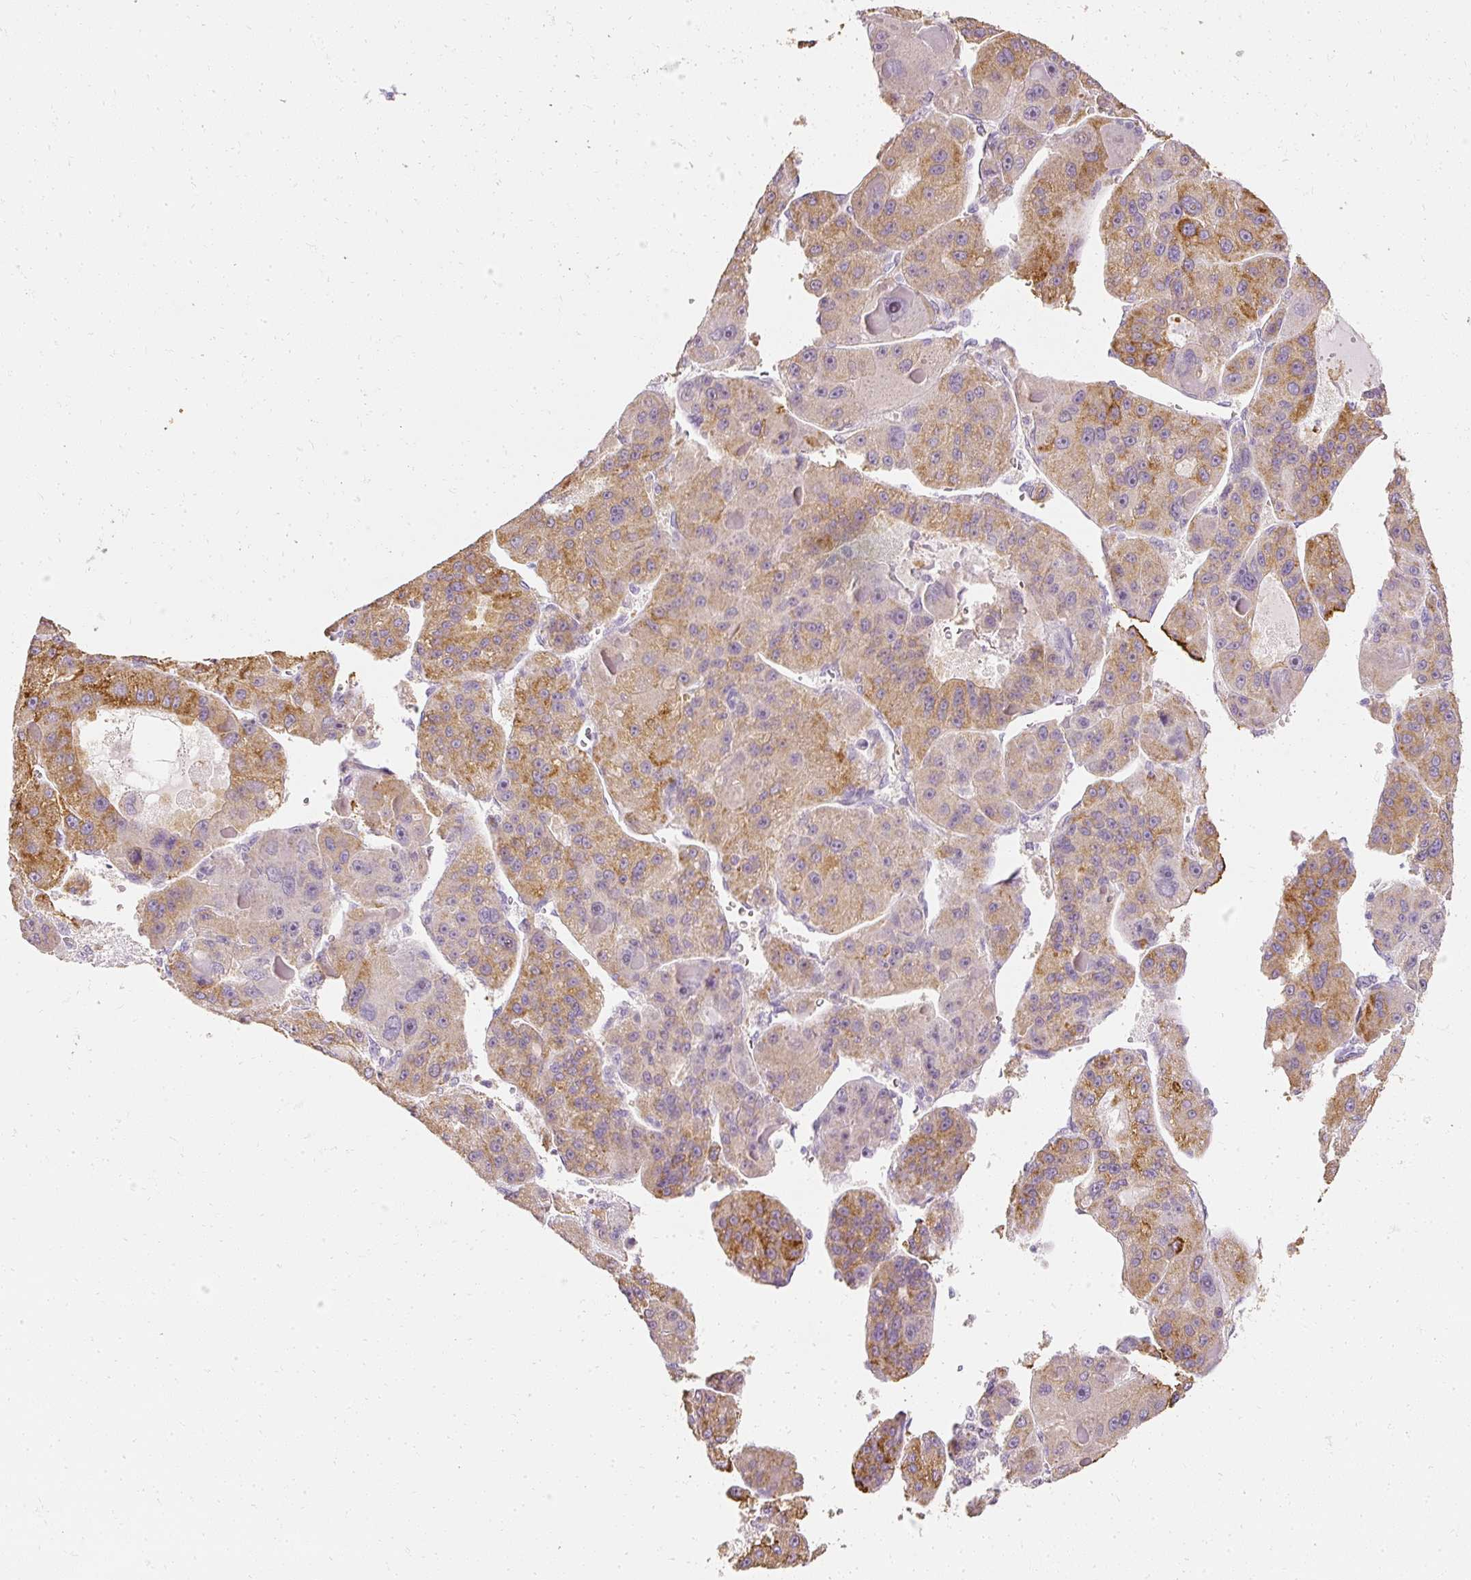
{"staining": {"intensity": "moderate", "quantity": "25%-75%", "location": "cytoplasmic/membranous"}, "tissue": "liver cancer", "cell_type": "Tumor cells", "image_type": "cancer", "snomed": [{"axis": "morphology", "description": "Carcinoma, Hepatocellular, NOS"}, {"axis": "topography", "description": "Liver"}], "caption": "Brown immunohistochemical staining in hepatocellular carcinoma (liver) demonstrates moderate cytoplasmic/membranous expression in about 25%-75% of tumor cells.", "gene": "ELAVL3", "patient": {"sex": "male", "age": 76}}